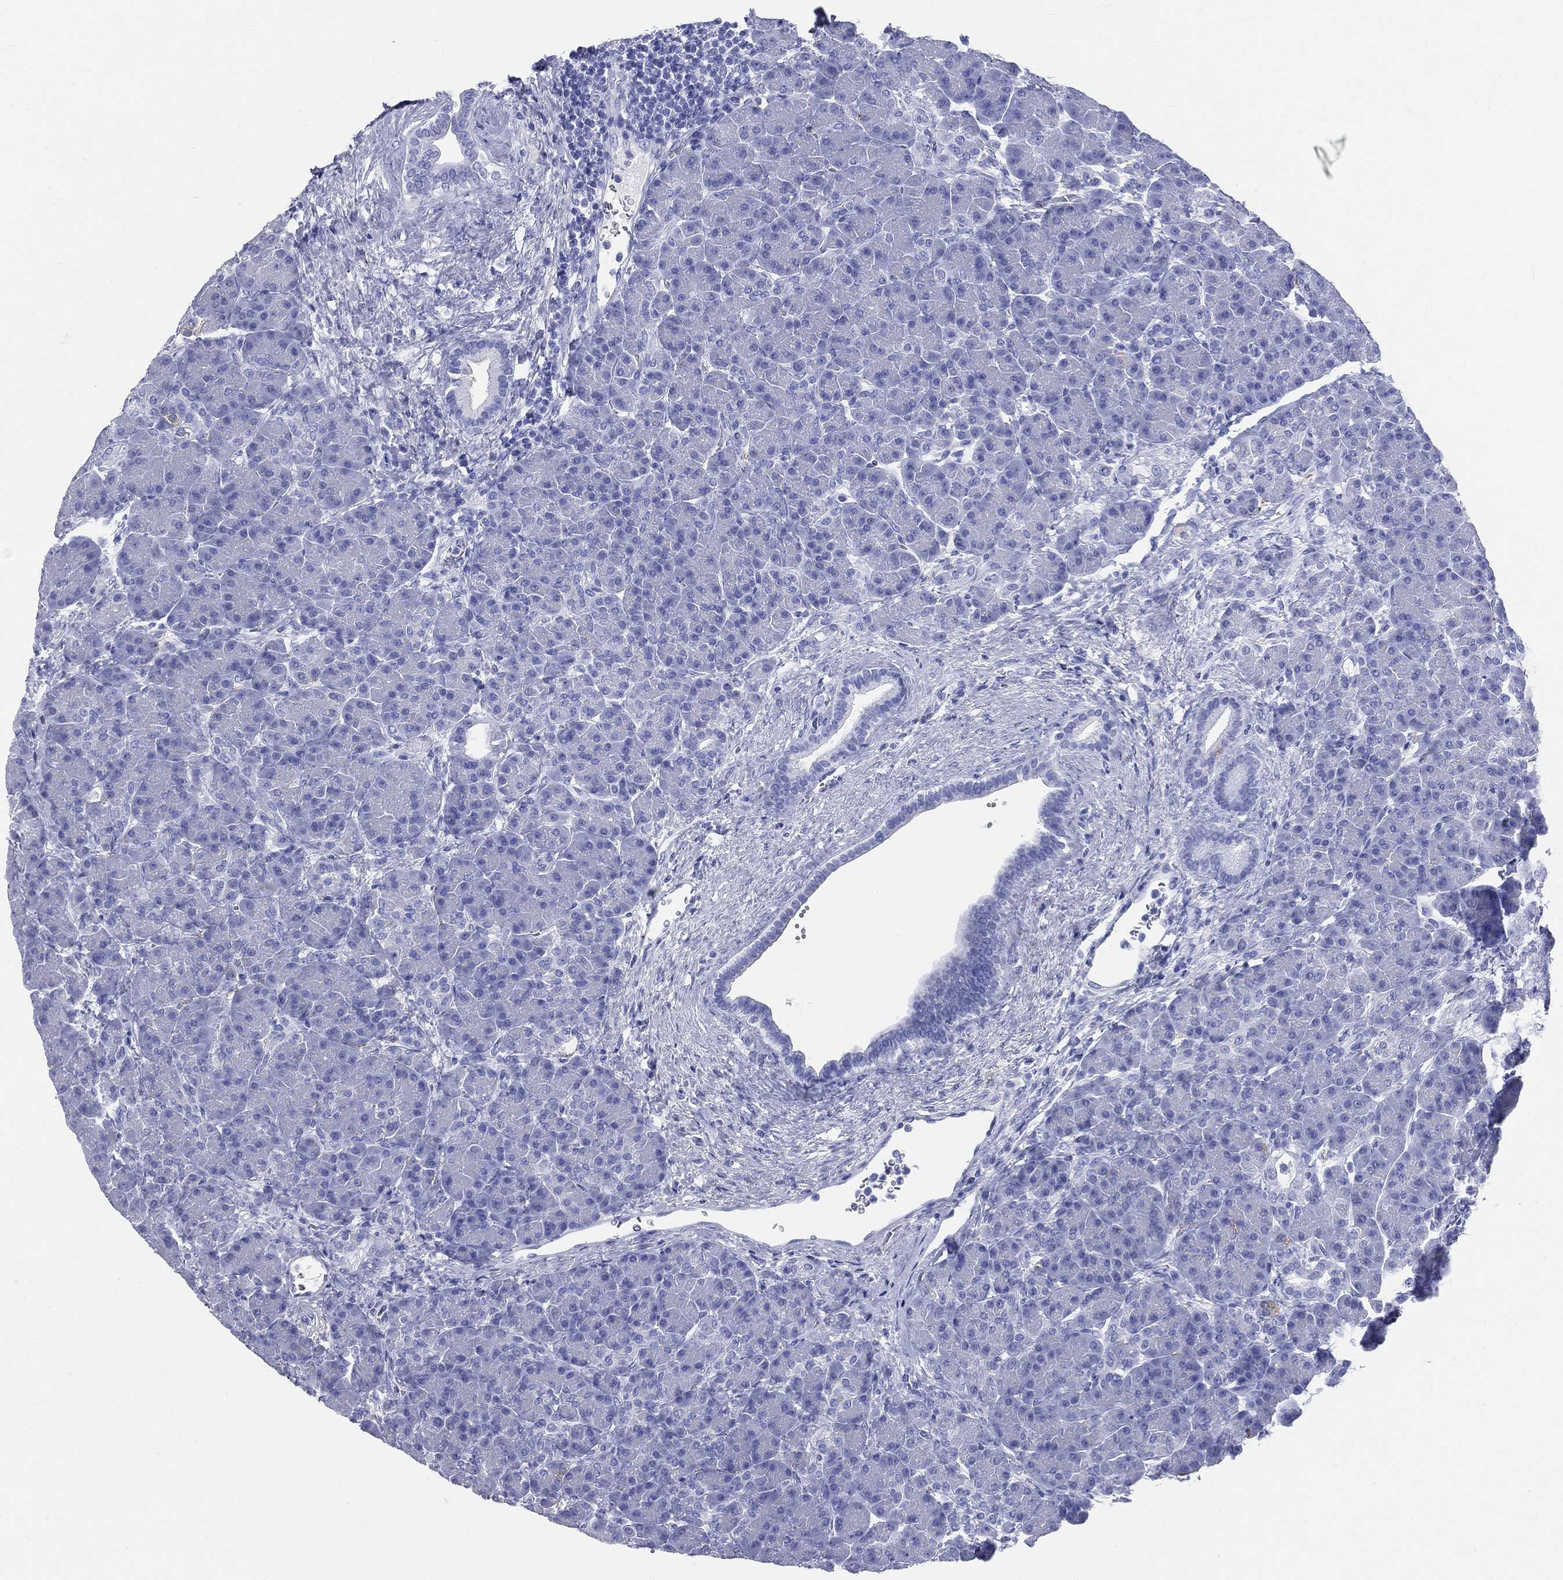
{"staining": {"intensity": "negative", "quantity": "none", "location": "none"}, "tissue": "pancreas", "cell_type": "Exocrine glandular cells", "image_type": "normal", "snomed": [{"axis": "morphology", "description": "Normal tissue, NOS"}, {"axis": "topography", "description": "Pancreas"}], "caption": "This micrograph is of benign pancreas stained with immunohistochemistry (IHC) to label a protein in brown with the nuclei are counter-stained blue. There is no positivity in exocrine glandular cells. Nuclei are stained in blue.", "gene": "SYP", "patient": {"sex": "female", "age": 63}}